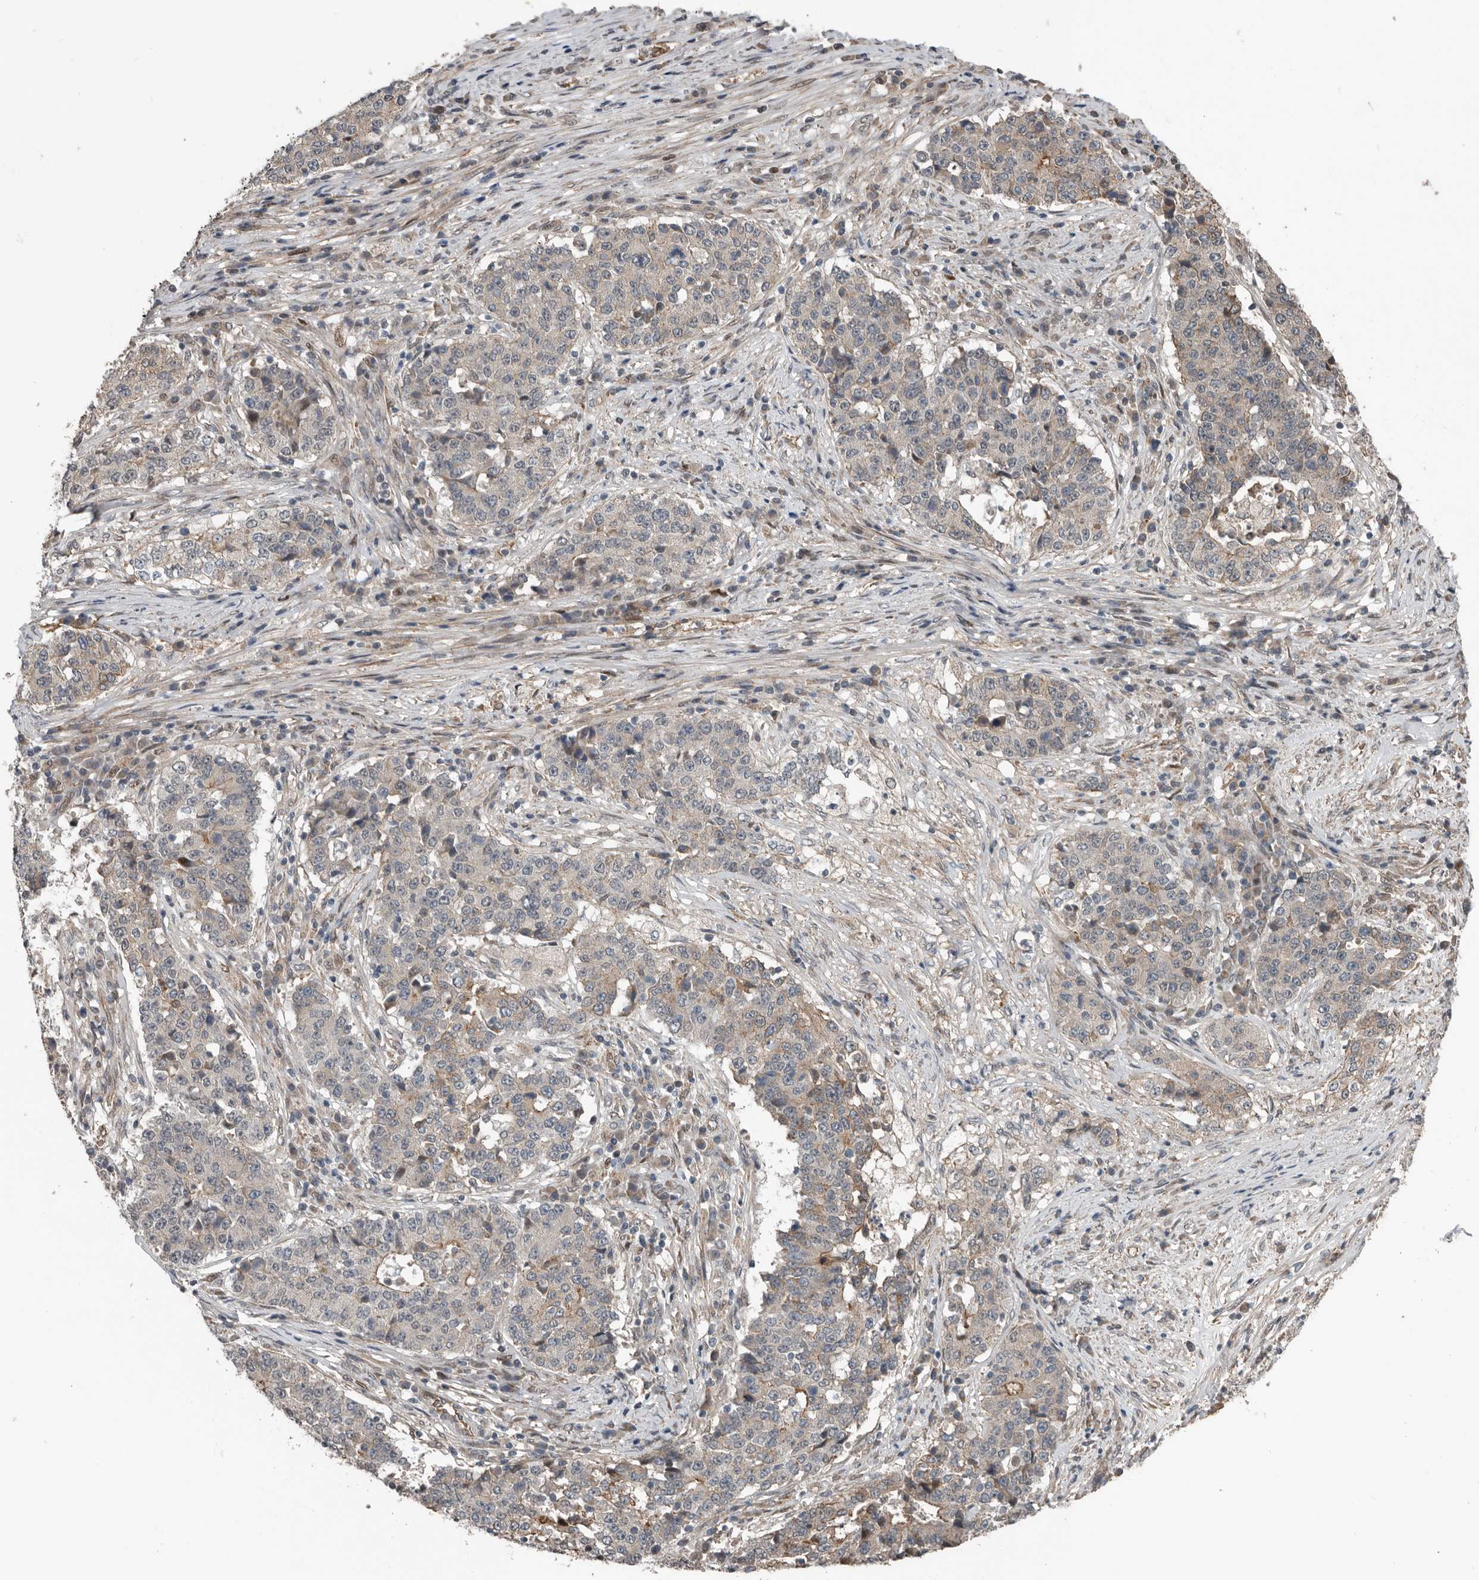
{"staining": {"intensity": "moderate", "quantity": "<25%", "location": "cytoplasmic/membranous"}, "tissue": "stomach cancer", "cell_type": "Tumor cells", "image_type": "cancer", "snomed": [{"axis": "morphology", "description": "Adenocarcinoma, NOS"}, {"axis": "topography", "description": "Stomach"}], "caption": "A brown stain highlights moderate cytoplasmic/membranous positivity of a protein in human stomach adenocarcinoma tumor cells.", "gene": "YOD1", "patient": {"sex": "male", "age": 59}}